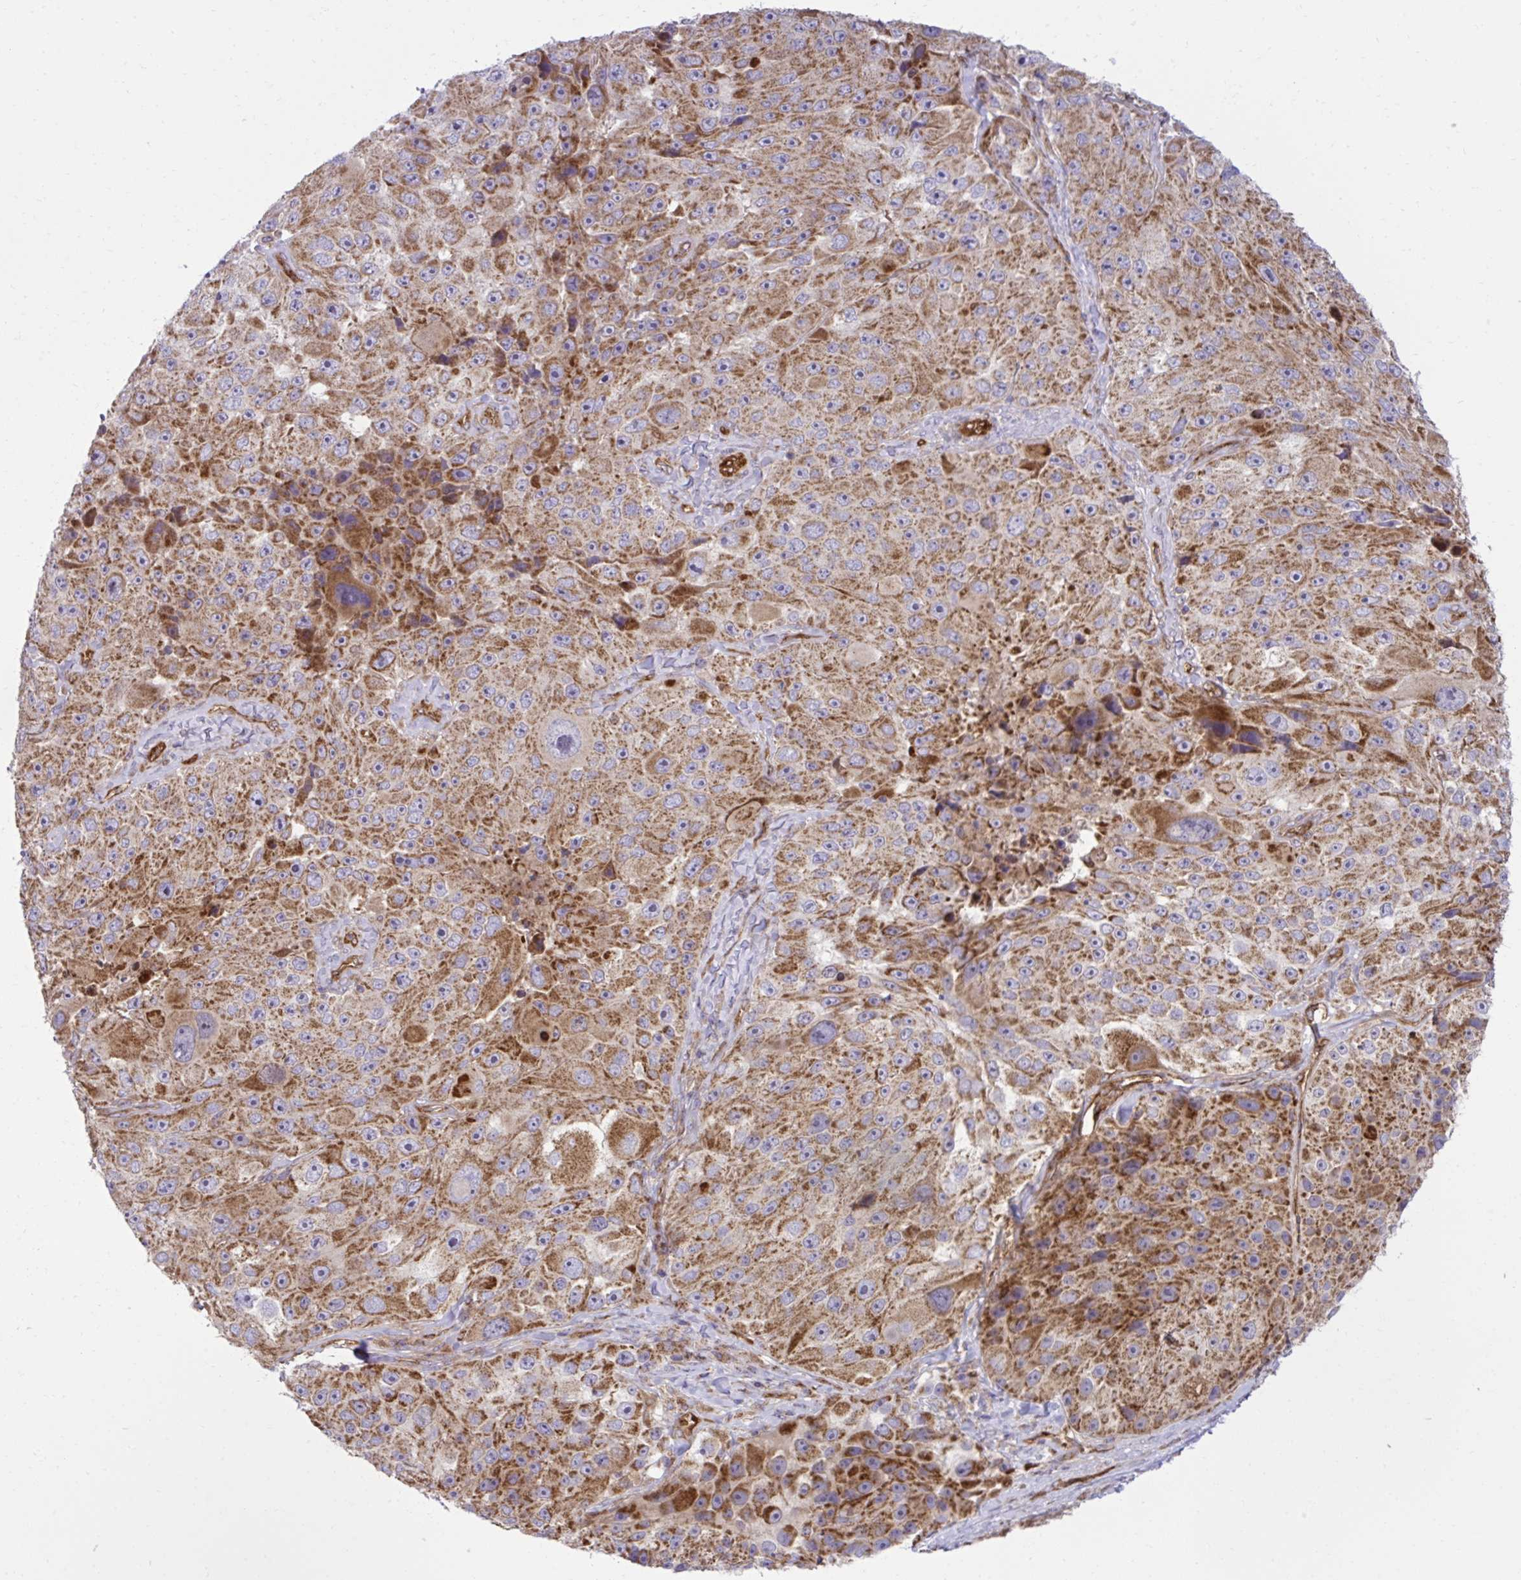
{"staining": {"intensity": "moderate", "quantity": ">75%", "location": "cytoplasmic/membranous"}, "tissue": "melanoma", "cell_type": "Tumor cells", "image_type": "cancer", "snomed": [{"axis": "morphology", "description": "Malignant melanoma, Metastatic site"}, {"axis": "topography", "description": "Lymph node"}], "caption": "A micrograph of human melanoma stained for a protein displays moderate cytoplasmic/membranous brown staining in tumor cells.", "gene": "LIMS1", "patient": {"sex": "male", "age": 62}}